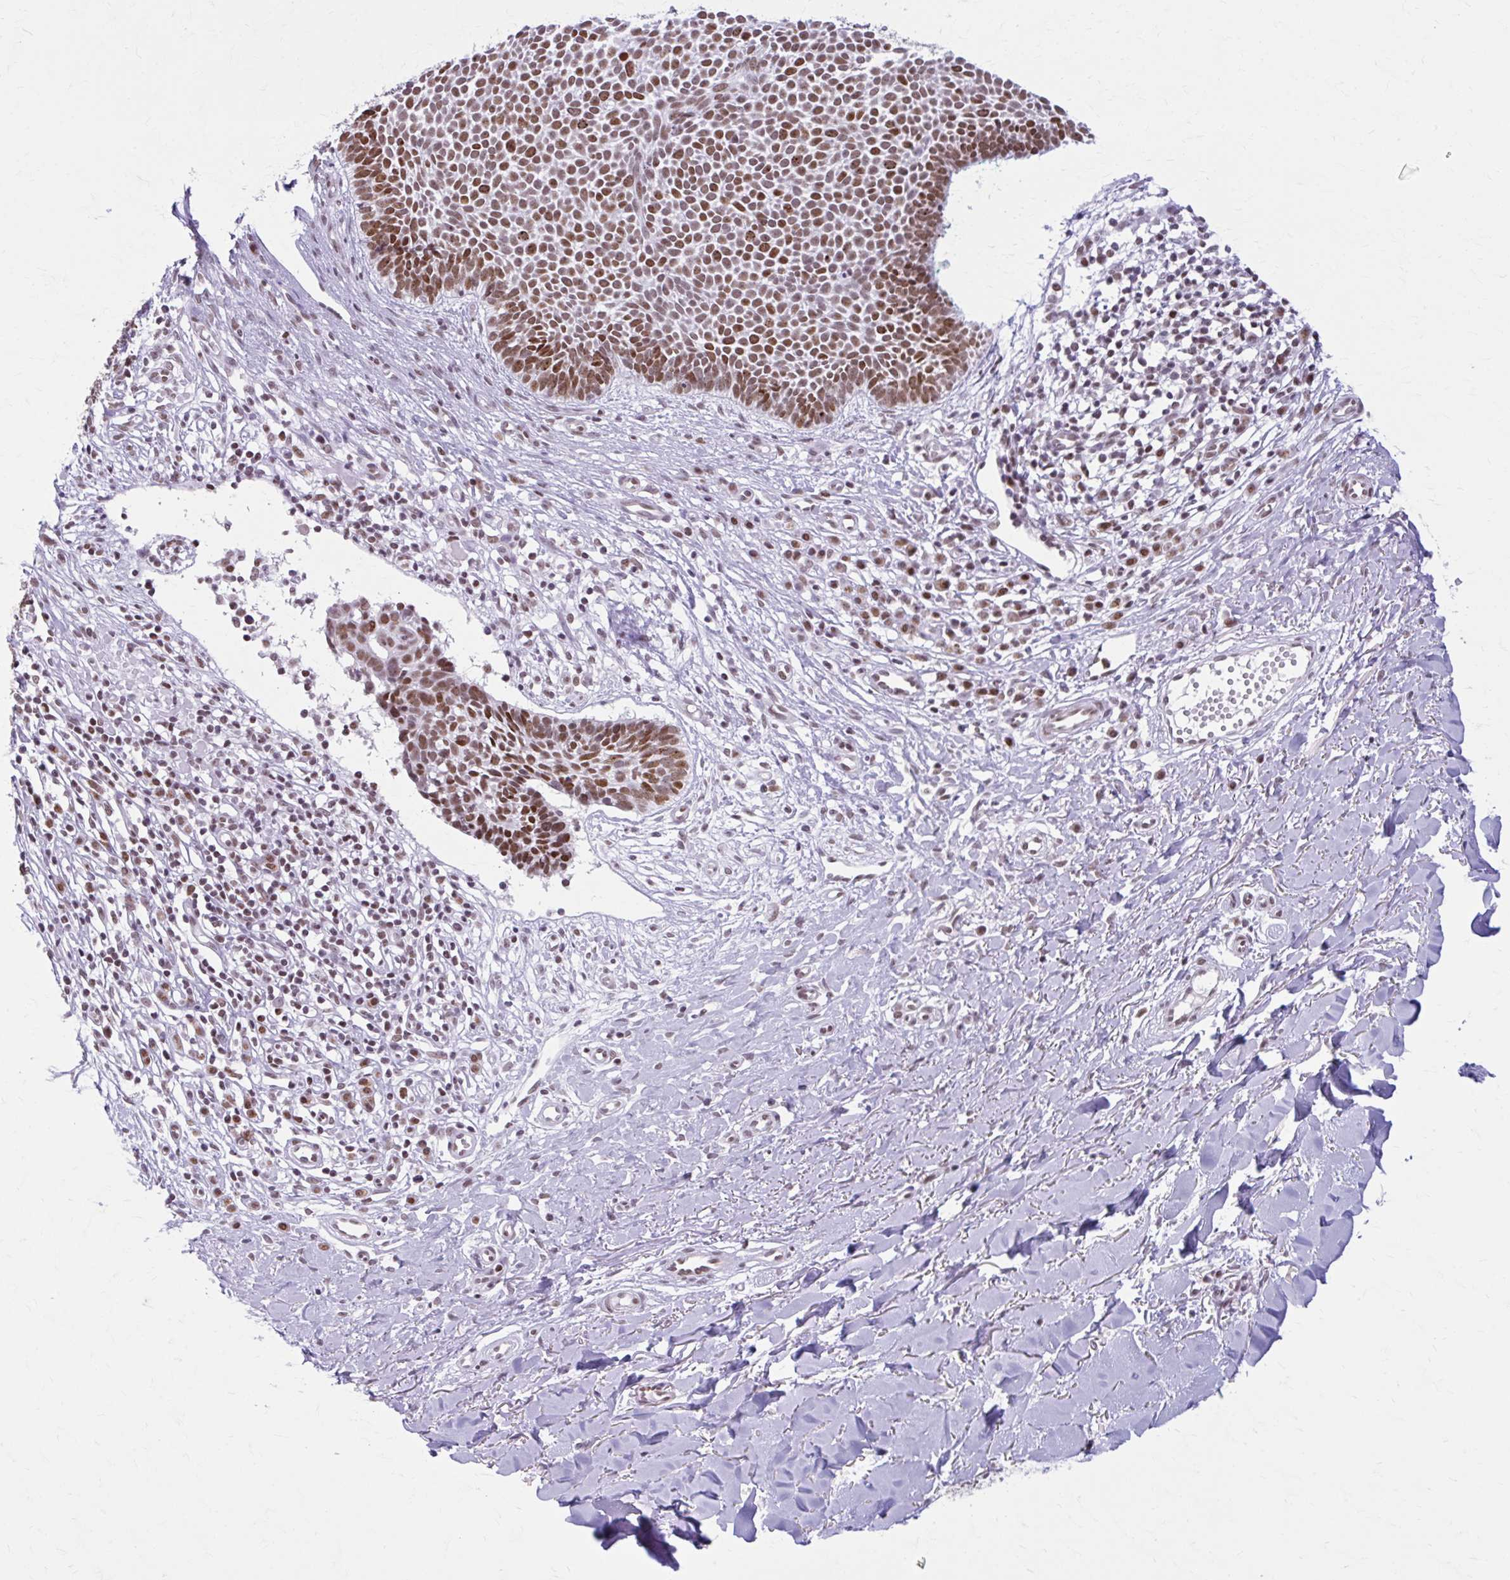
{"staining": {"intensity": "moderate", "quantity": ">75%", "location": "nuclear"}, "tissue": "skin cancer", "cell_type": "Tumor cells", "image_type": "cancer", "snomed": [{"axis": "morphology", "description": "Basal cell carcinoma"}, {"axis": "topography", "description": "Skin"}], "caption": "Immunohistochemistry (IHC) of skin cancer (basal cell carcinoma) demonstrates medium levels of moderate nuclear positivity in approximately >75% of tumor cells. The staining is performed using DAB brown chromogen to label protein expression. The nuclei are counter-stained blue using hematoxylin.", "gene": "PABIR1", "patient": {"sex": "male", "age": 49}}